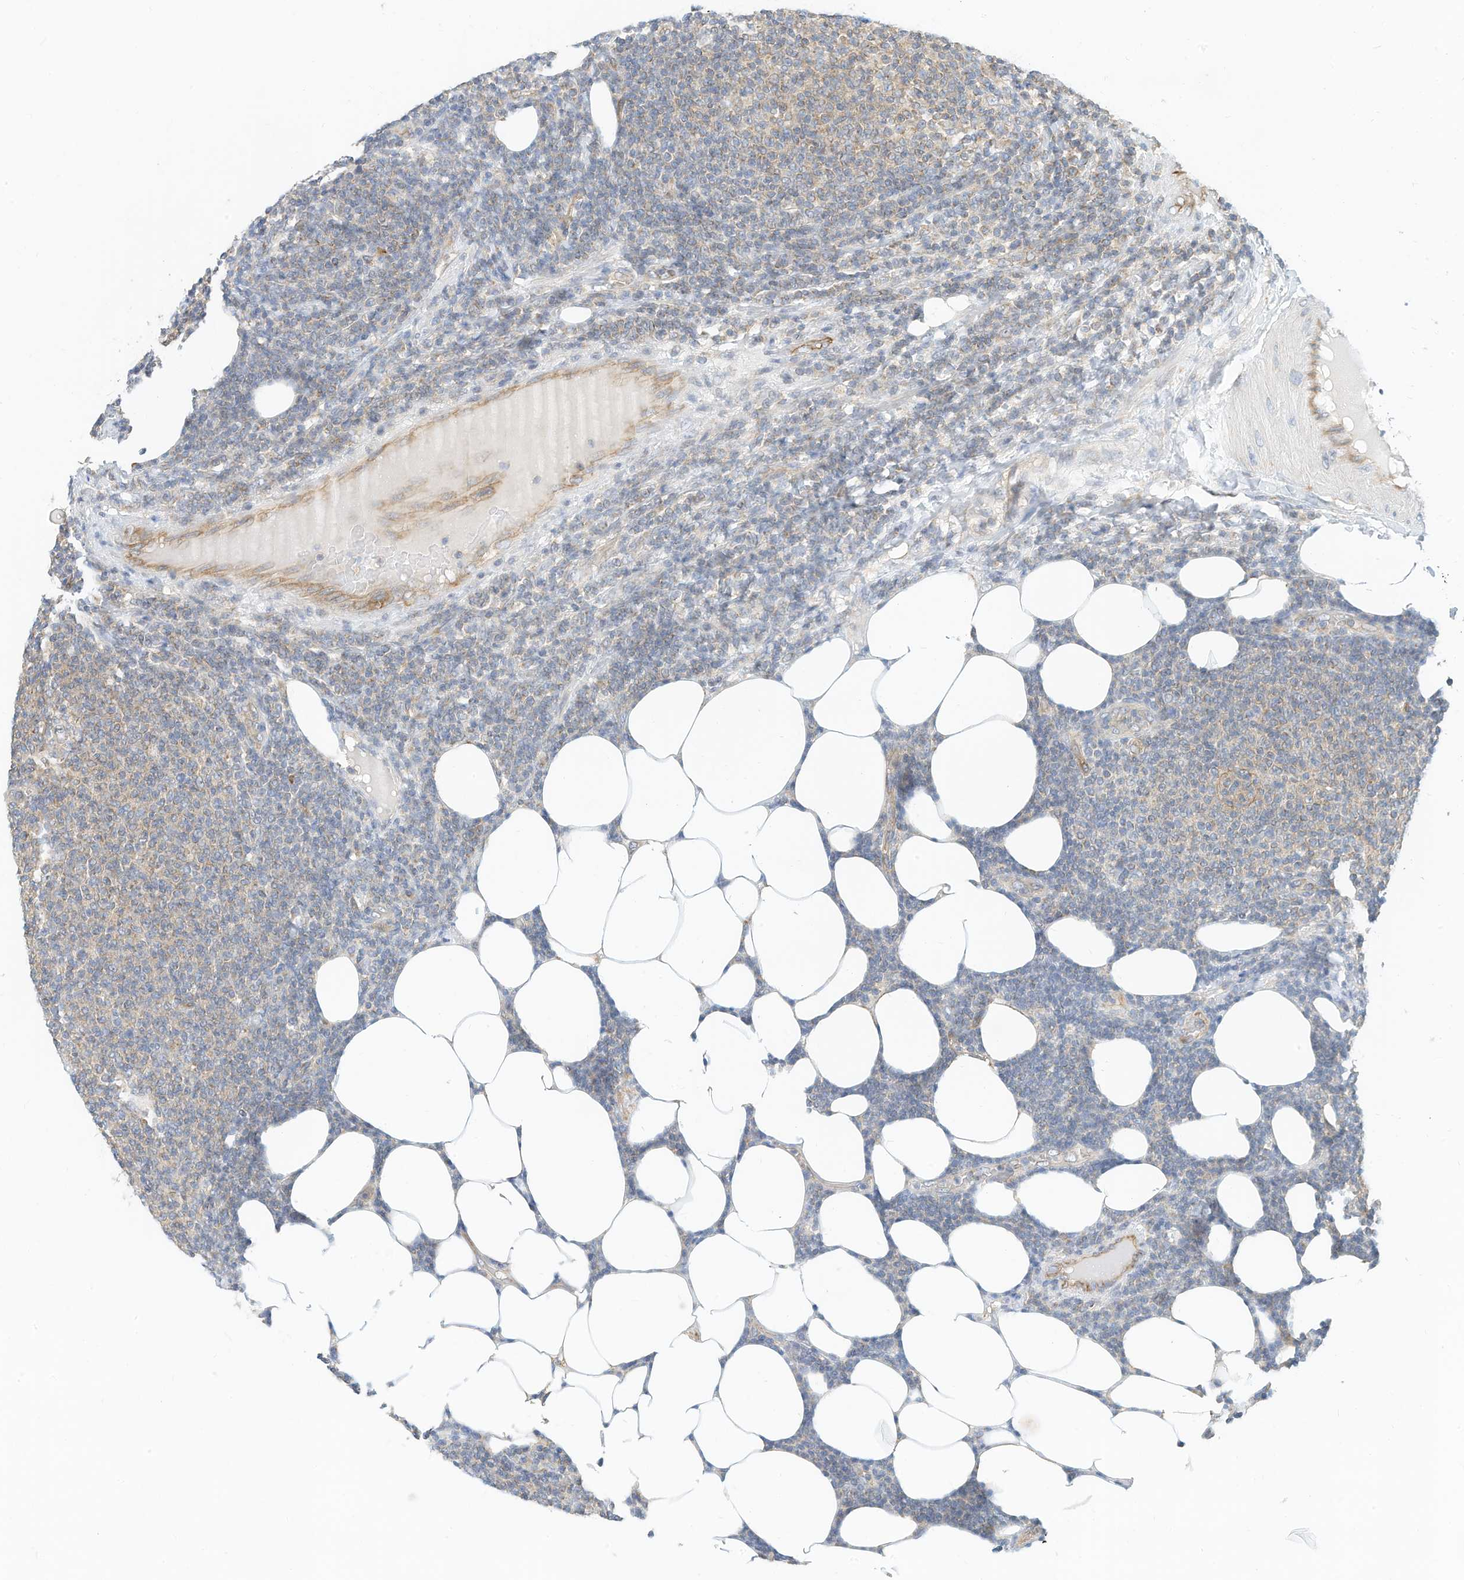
{"staining": {"intensity": "negative", "quantity": "none", "location": "none"}, "tissue": "lymphoma", "cell_type": "Tumor cells", "image_type": "cancer", "snomed": [{"axis": "morphology", "description": "Malignant lymphoma, non-Hodgkin's type, Low grade"}, {"axis": "topography", "description": "Lymph node"}], "caption": "A photomicrograph of lymphoma stained for a protein displays no brown staining in tumor cells. The staining was performed using DAB to visualize the protein expression in brown, while the nuclei were stained in blue with hematoxylin (Magnification: 20x).", "gene": "METTL6", "patient": {"sex": "male", "age": 66}}